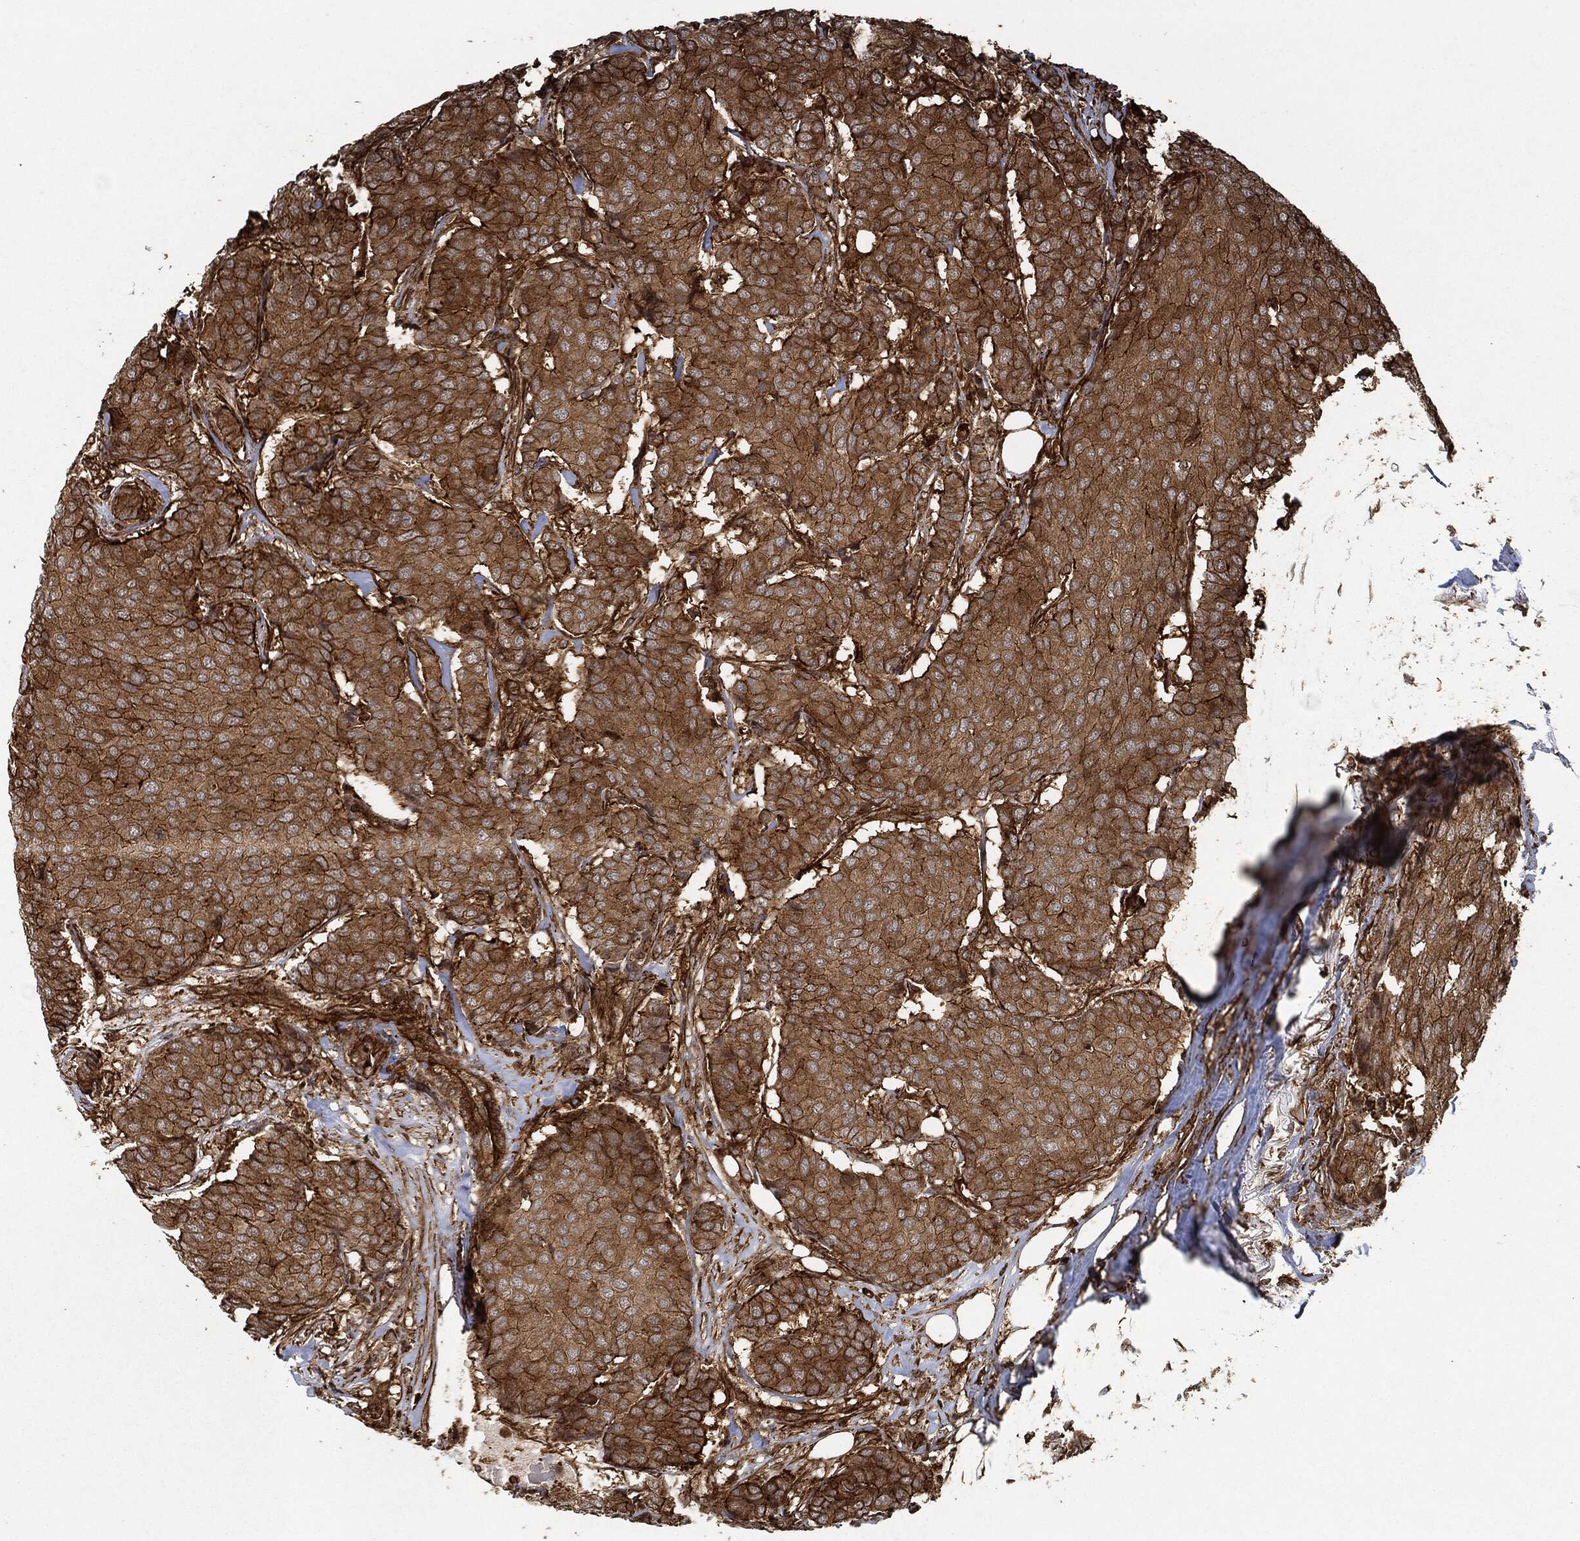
{"staining": {"intensity": "strong", "quantity": "<25%", "location": "cytoplasmic/membranous"}, "tissue": "breast cancer", "cell_type": "Tumor cells", "image_type": "cancer", "snomed": [{"axis": "morphology", "description": "Duct carcinoma"}, {"axis": "topography", "description": "Breast"}], "caption": "Immunohistochemistry (IHC) (DAB (3,3'-diaminobenzidine)) staining of breast cancer (infiltrating ductal carcinoma) reveals strong cytoplasmic/membranous protein positivity in approximately <25% of tumor cells. The staining is performed using DAB brown chromogen to label protein expression. The nuclei are counter-stained blue using hematoxylin.", "gene": "TPT1", "patient": {"sex": "female", "age": 75}}